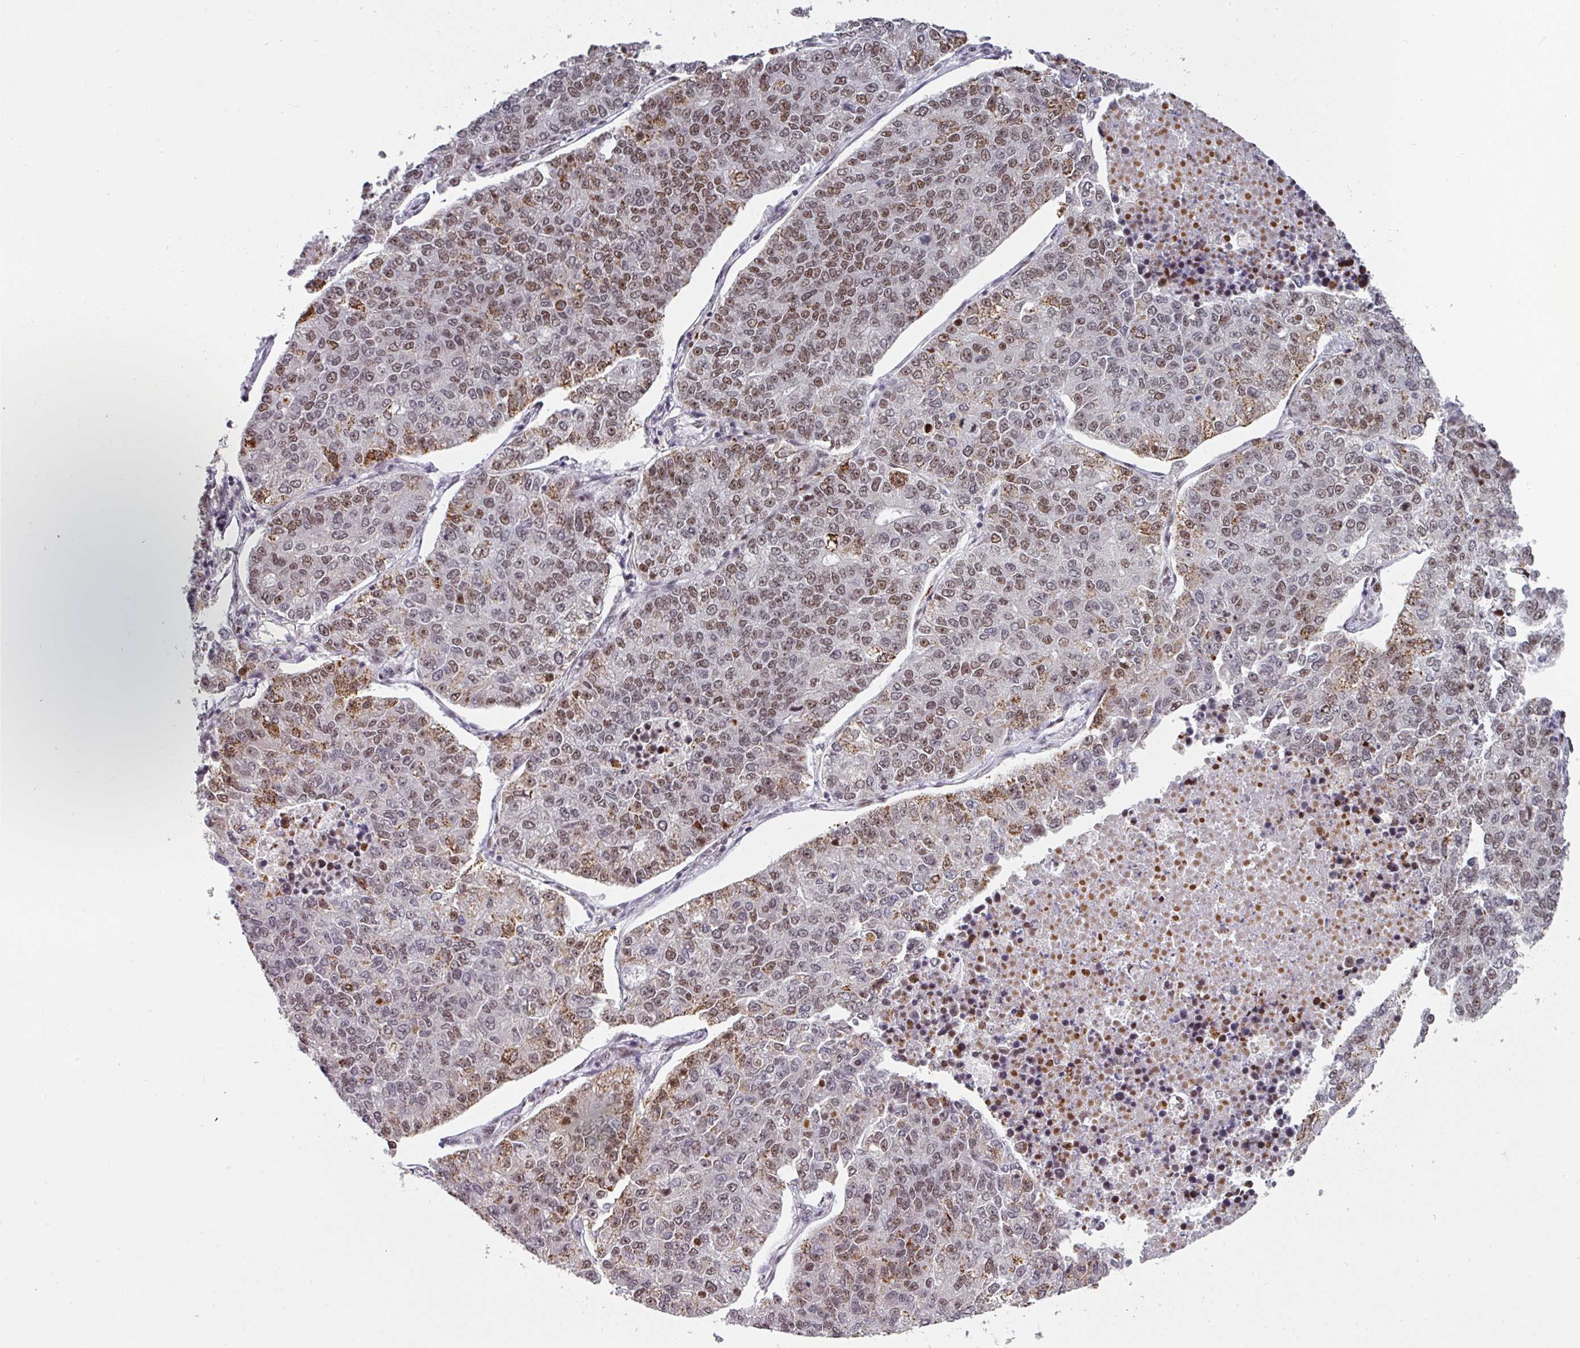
{"staining": {"intensity": "moderate", "quantity": ">75%", "location": "nuclear"}, "tissue": "lung cancer", "cell_type": "Tumor cells", "image_type": "cancer", "snomed": [{"axis": "morphology", "description": "Adenocarcinoma, NOS"}, {"axis": "topography", "description": "Lung"}], "caption": "DAB (3,3'-diaminobenzidine) immunohistochemical staining of lung adenocarcinoma displays moderate nuclear protein expression in approximately >75% of tumor cells.", "gene": "RAD50", "patient": {"sex": "male", "age": 49}}